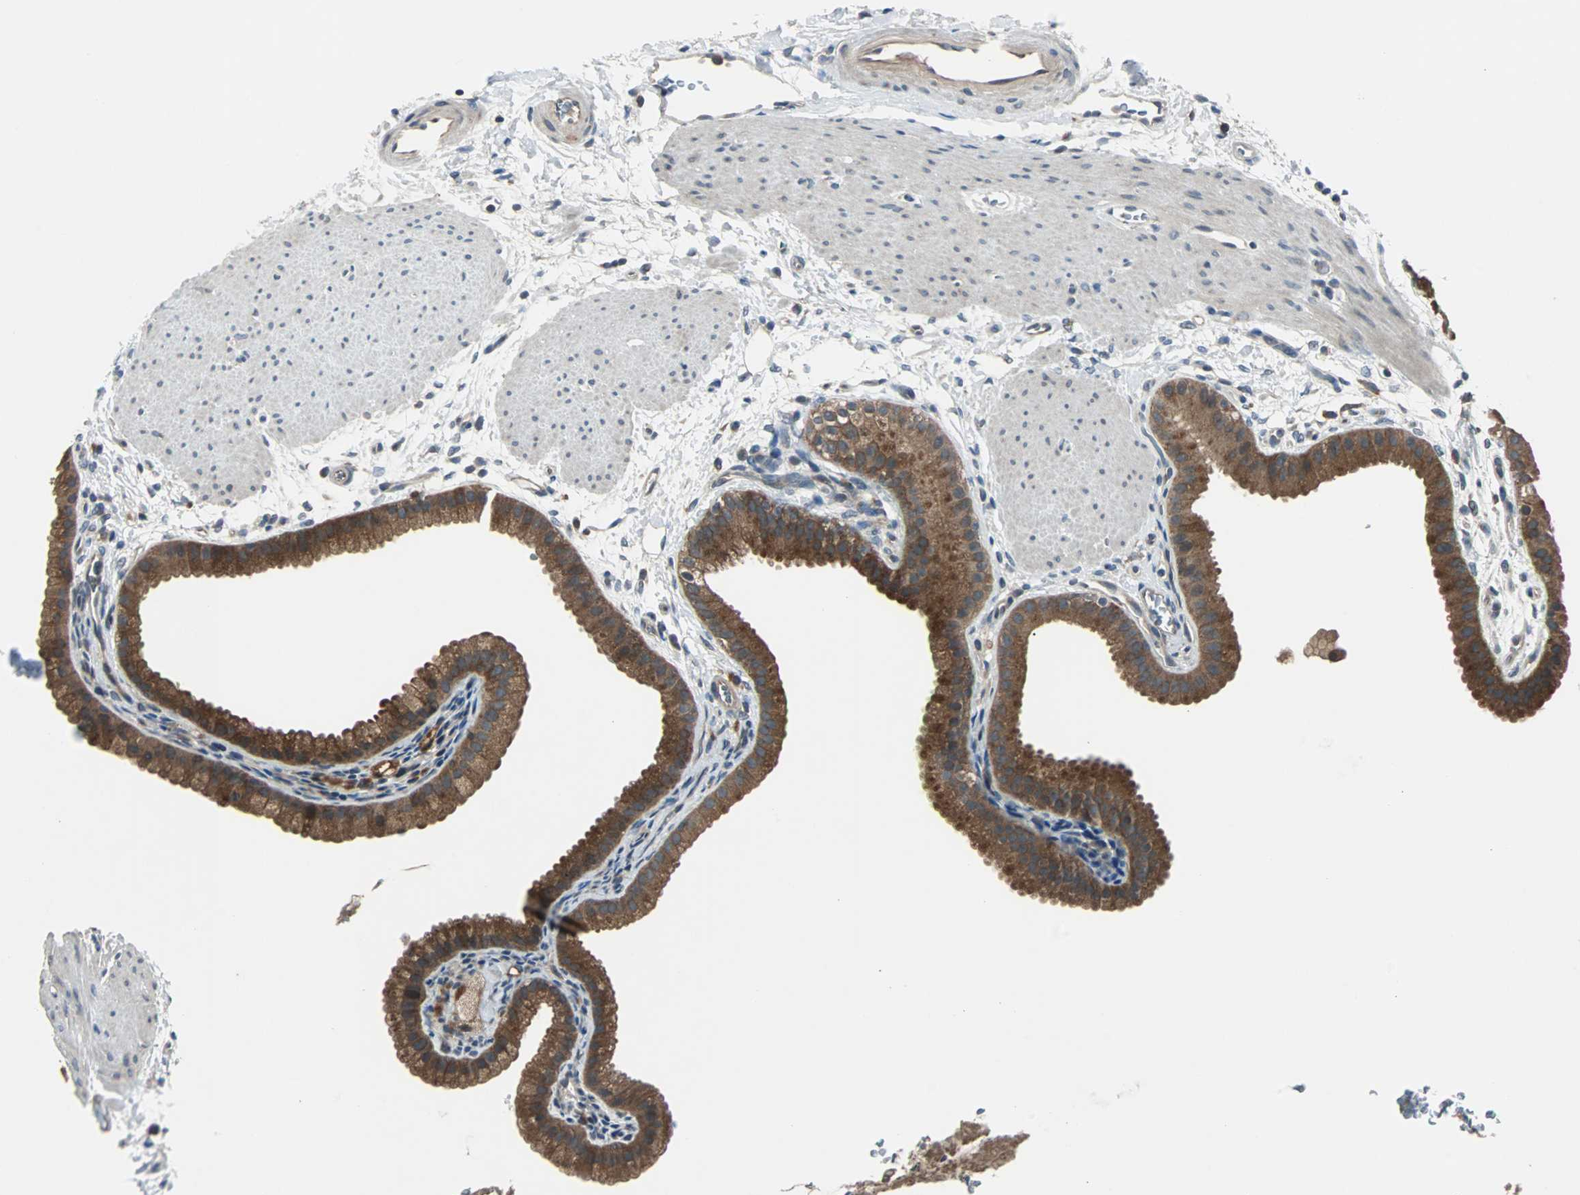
{"staining": {"intensity": "strong", "quantity": ">75%", "location": "cytoplasmic/membranous"}, "tissue": "gallbladder", "cell_type": "Glandular cells", "image_type": "normal", "snomed": [{"axis": "morphology", "description": "Normal tissue, NOS"}, {"axis": "topography", "description": "Gallbladder"}], "caption": "Immunohistochemistry (IHC) (DAB (3,3'-diaminobenzidine)) staining of benign human gallbladder demonstrates strong cytoplasmic/membranous protein staining in approximately >75% of glandular cells.", "gene": "ARF1", "patient": {"sex": "female", "age": 64}}